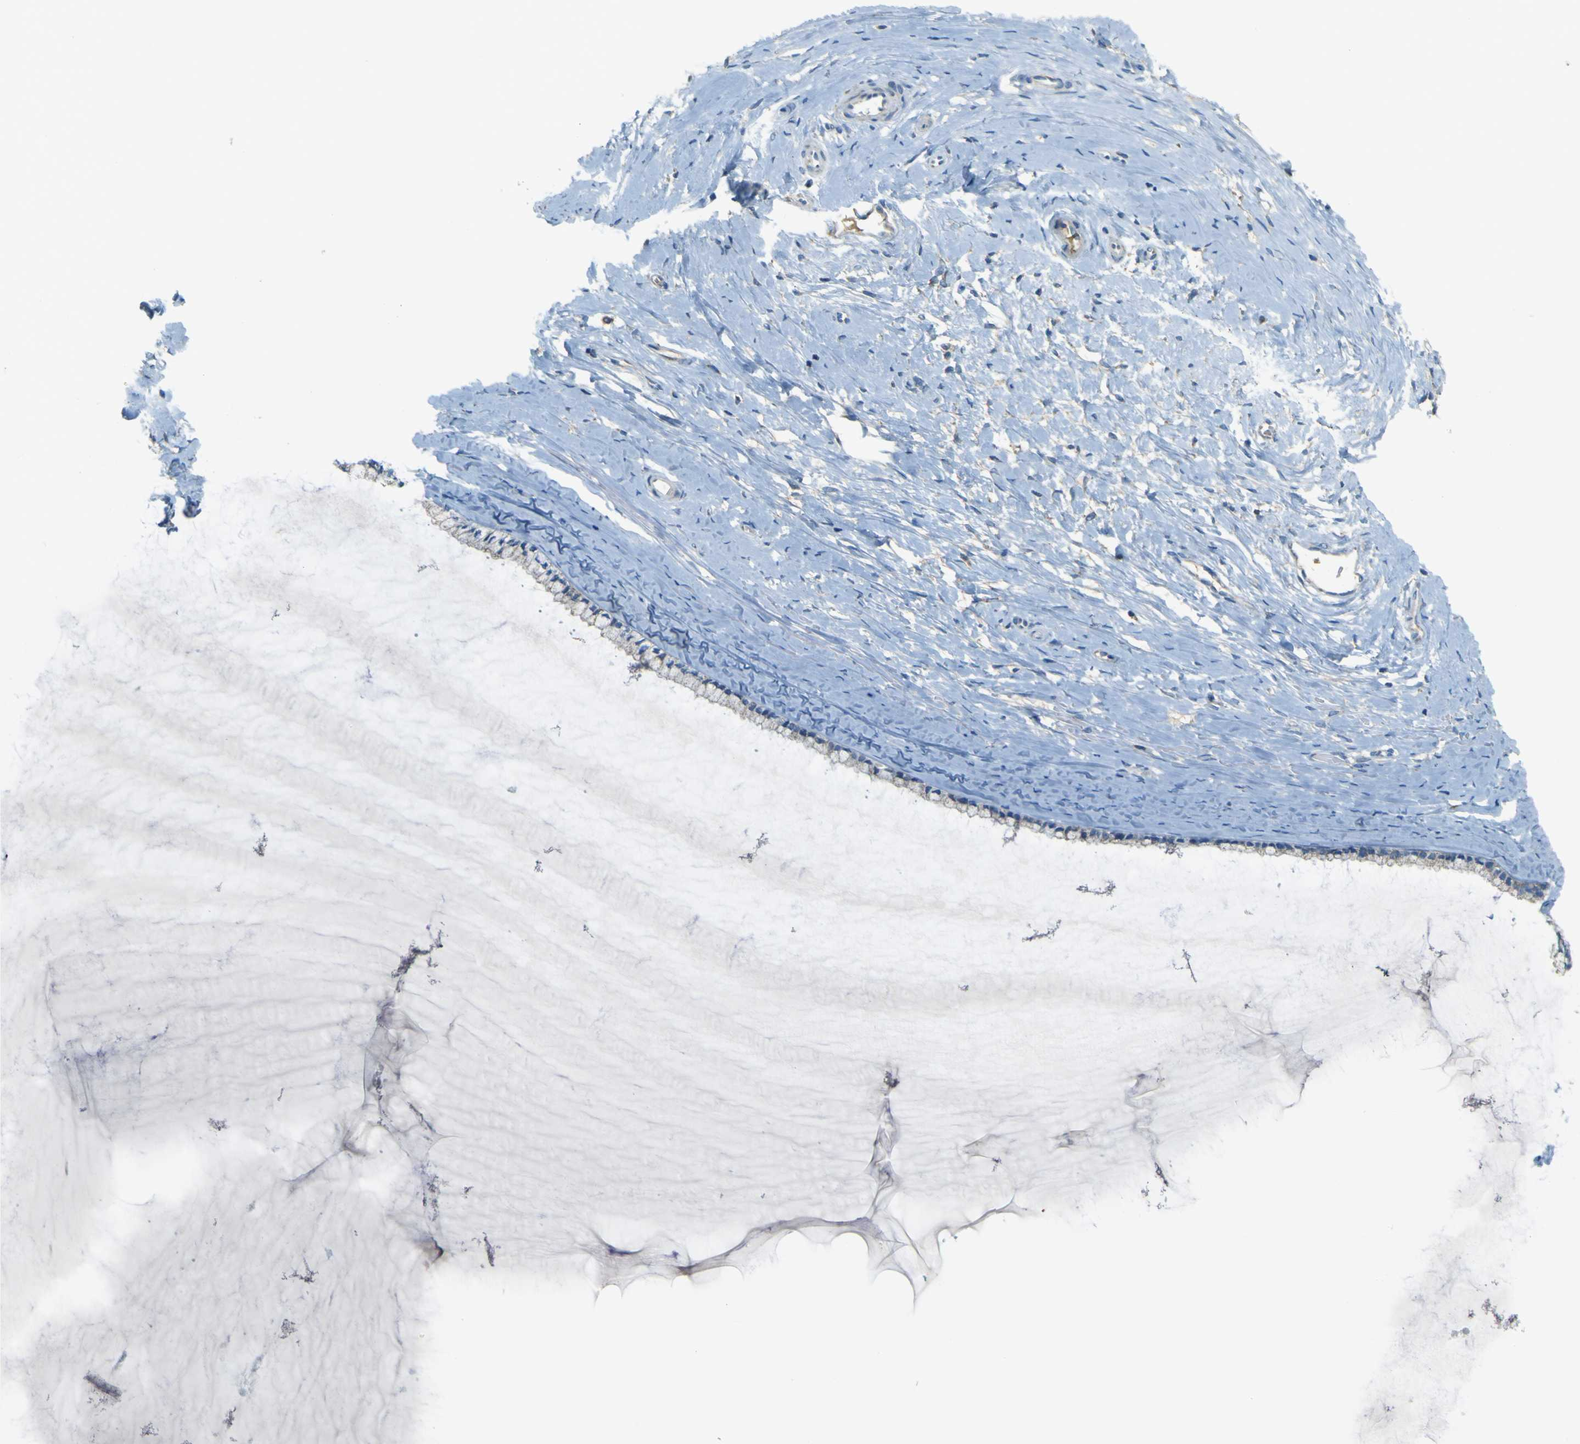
{"staining": {"intensity": "negative", "quantity": "none", "location": "none"}, "tissue": "cervix", "cell_type": "Glandular cells", "image_type": "normal", "snomed": [{"axis": "morphology", "description": "Normal tissue, NOS"}, {"axis": "topography", "description": "Cervix"}], "caption": "Immunohistochemical staining of benign cervix shows no significant staining in glandular cells.", "gene": "FKTN", "patient": {"sex": "female", "age": 39}}